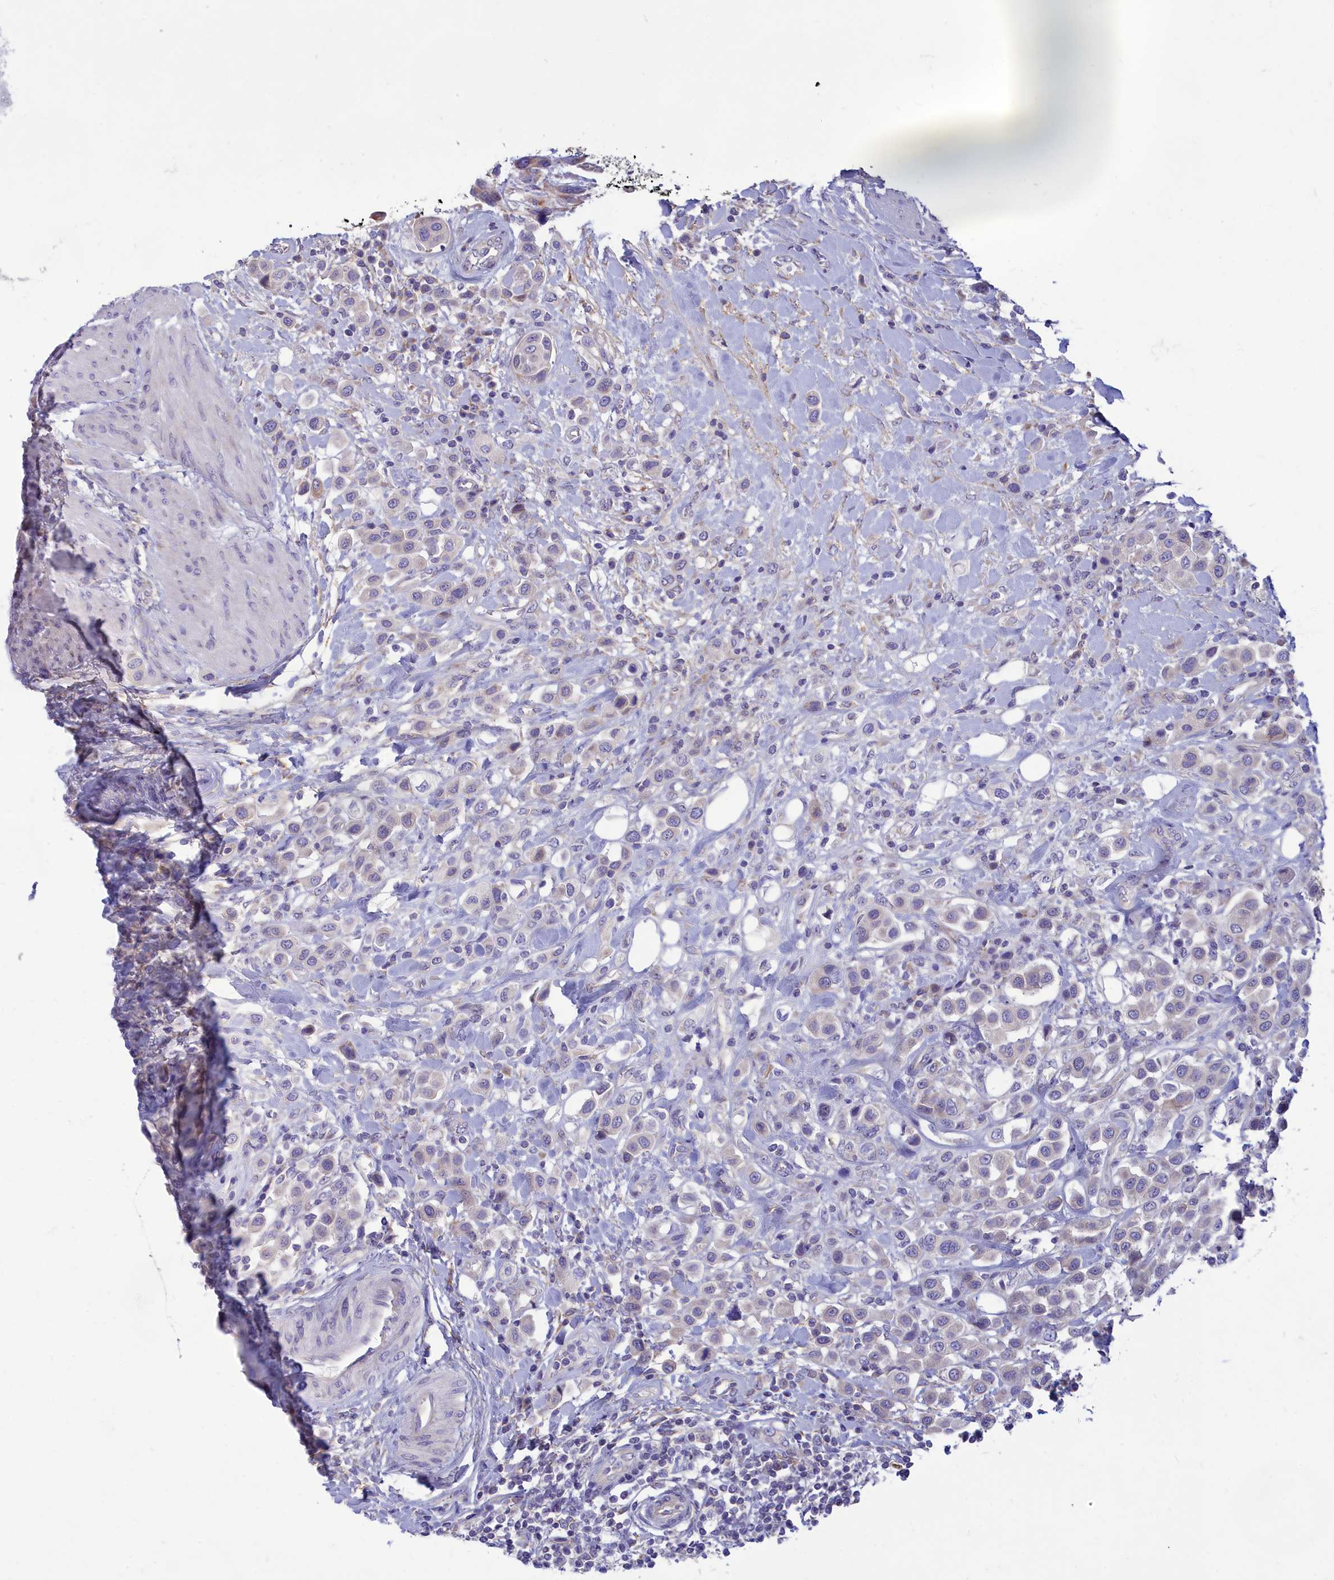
{"staining": {"intensity": "negative", "quantity": "none", "location": "none"}, "tissue": "urothelial cancer", "cell_type": "Tumor cells", "image_type": "cancer", "snomed": [{"axis": "morphology", "description": "Urothelial carcinoma, High grade"}, {"axis": "topography", "description": "Urinary bladder"}], "caption": "The photomicrograph shows no staining of tumor cells in urothelial carcinoma (high-grade). (IHC, brightfield microscopy, high magnification).", "gene": "TMEM30B", "patient": {"sex": "male", "age": 50}}